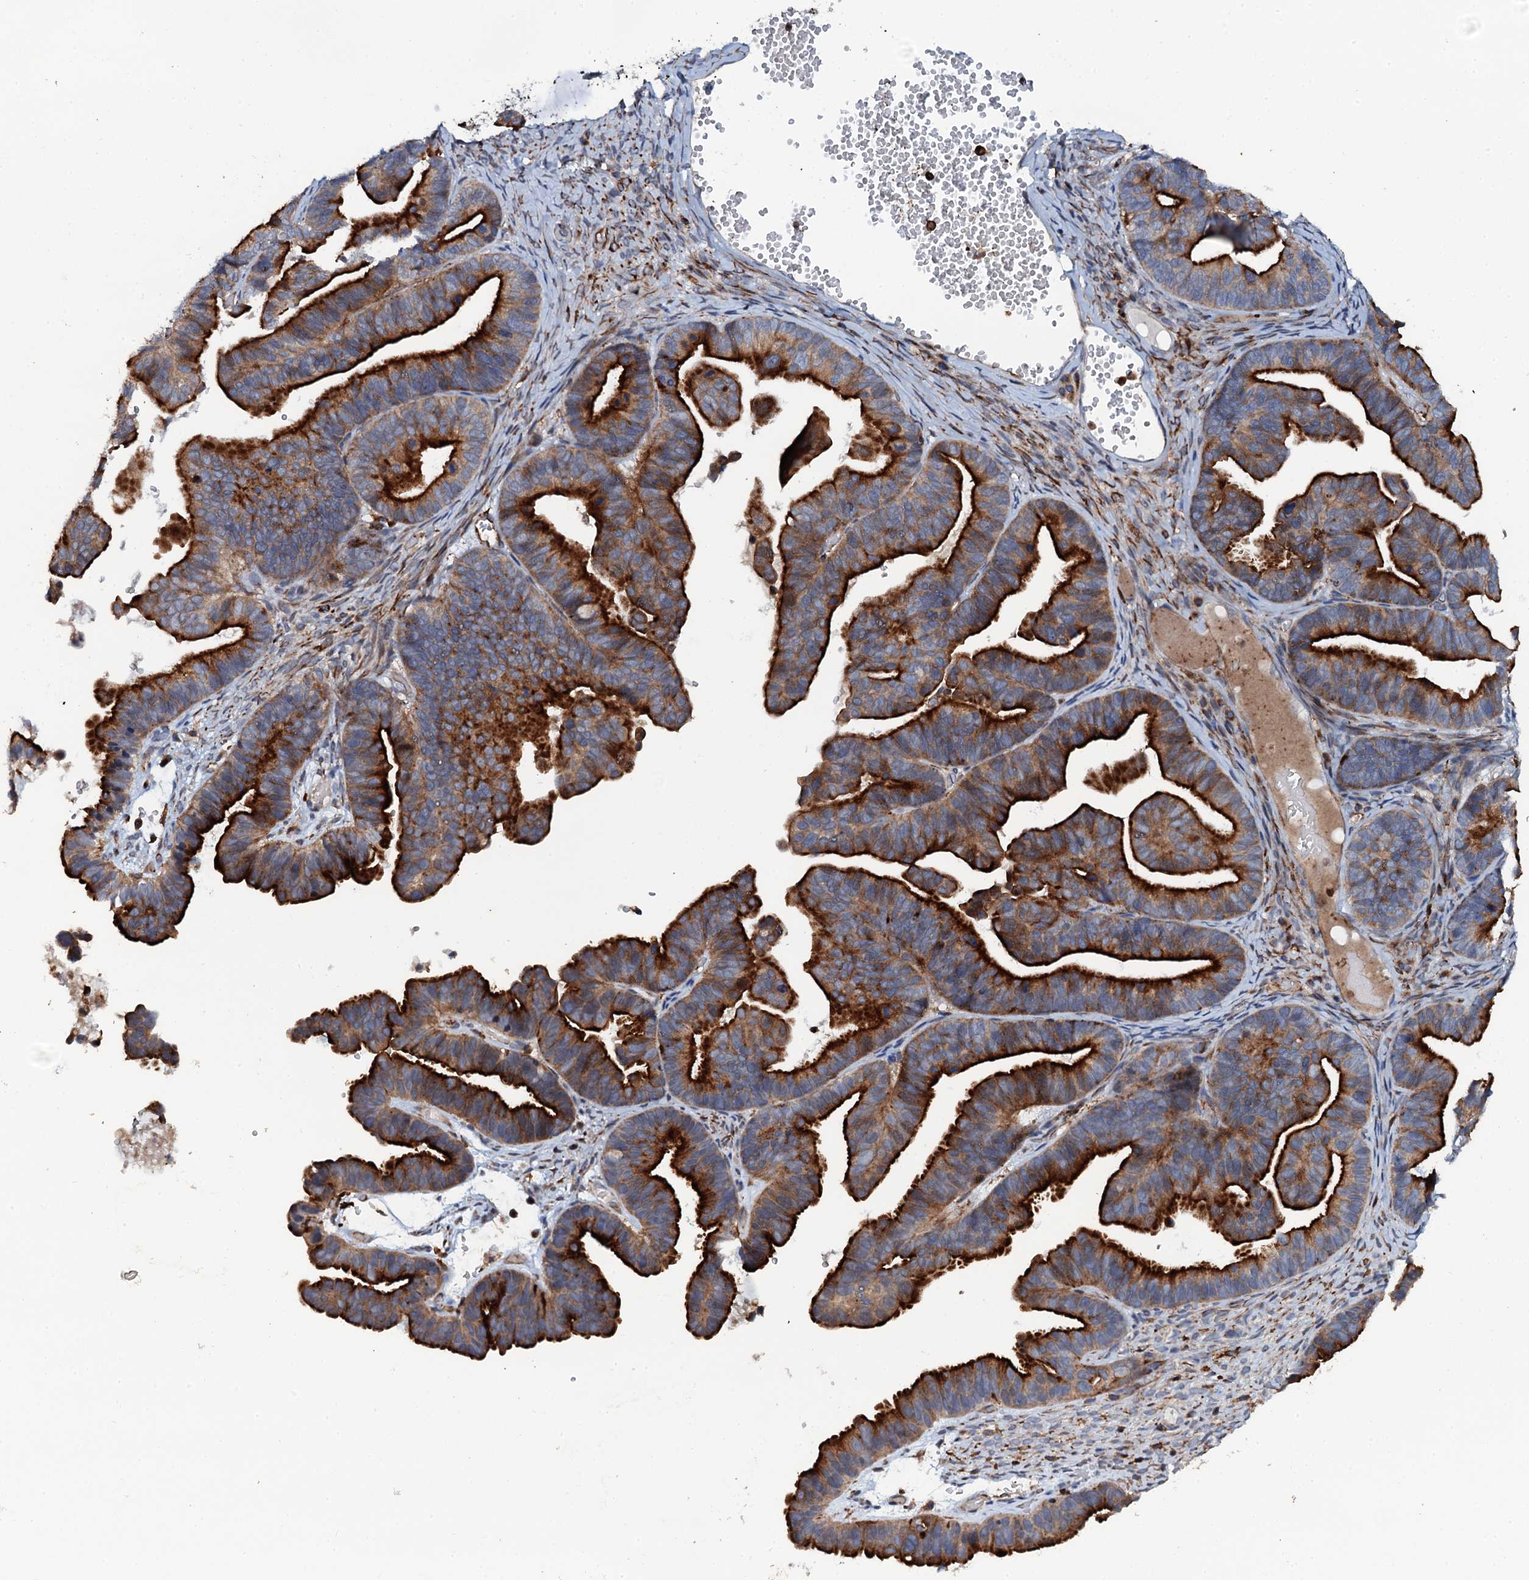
{"staining": {"intensity": "strong", "quantity": ">75%", "location": "cytoplasmic/membranous"}, "tissue": "ovarian cancer", "cell_type": "Tumor cells", "image_type": "cancer", "snomed": [{"axis": "morphology", "description": "Cystadenocarcinoma, serous, NOS"}, {"axis": "topography", "description": "Ovary"}], "caption": "A micrograph showing strong cytoplasmic/membranous staining in about >75% of tumor cells in serous cystadenocarcinoma (ovarian), as visualized by brown immunohistochemical staining.", "gene": "VAMP8", "patient": {"sex": "female", "age": 56}}